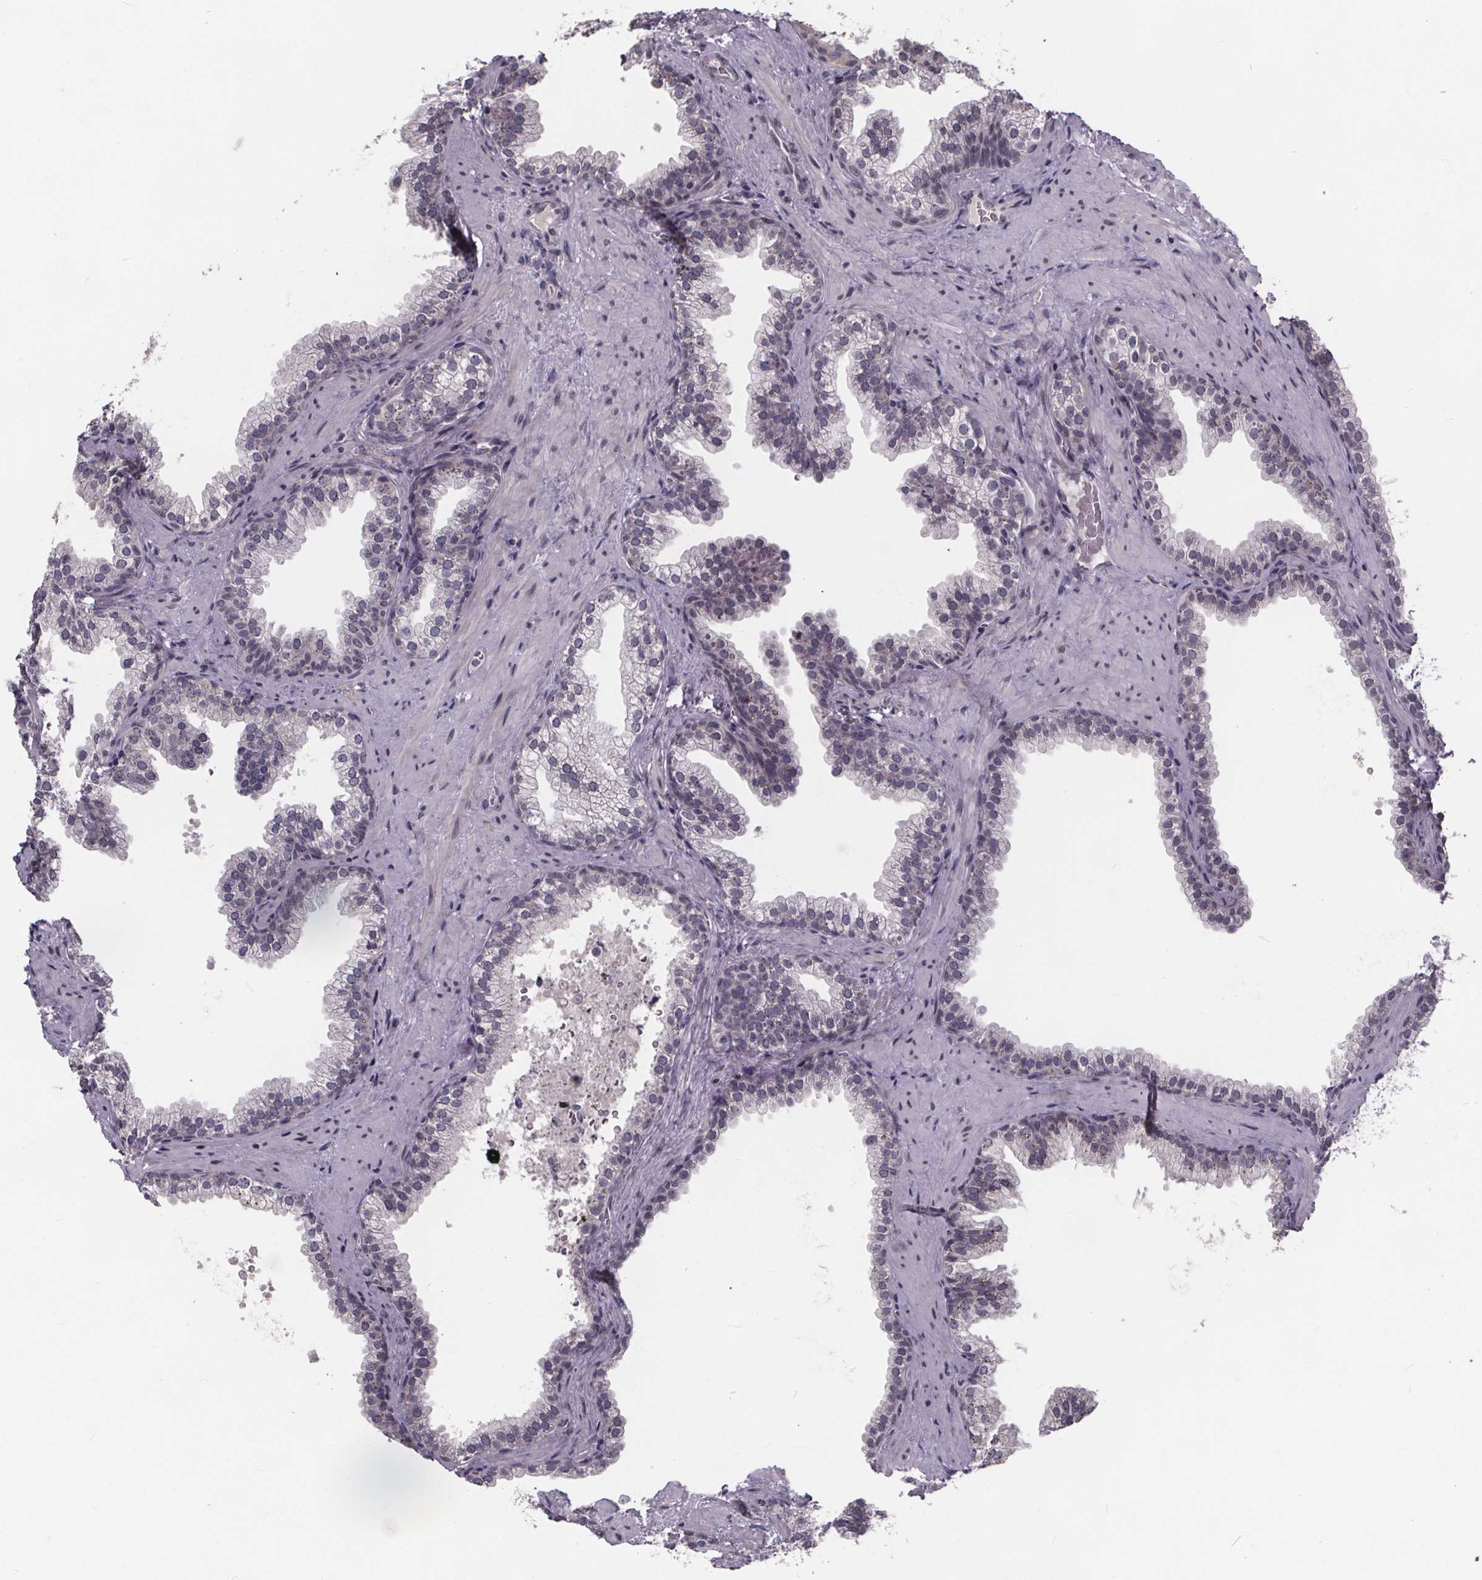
{"staining": {"intensity": "negative", "quantity": "none", "location": "none"}, "tissue": "prostate", "cell_type": "Glandular cells", "image_type": "normal", "snomed": [{"axis": "morphology", "description": "Normal tissue, NOS"}, {"axis": "topography", "description": "Prostate"}], "caption": "Protein analysis of unremarkable prostate reveals no significant positivity in glandular cells.", "gene": "FAM181B", "patient": {"sex": "male", "age": 79}}